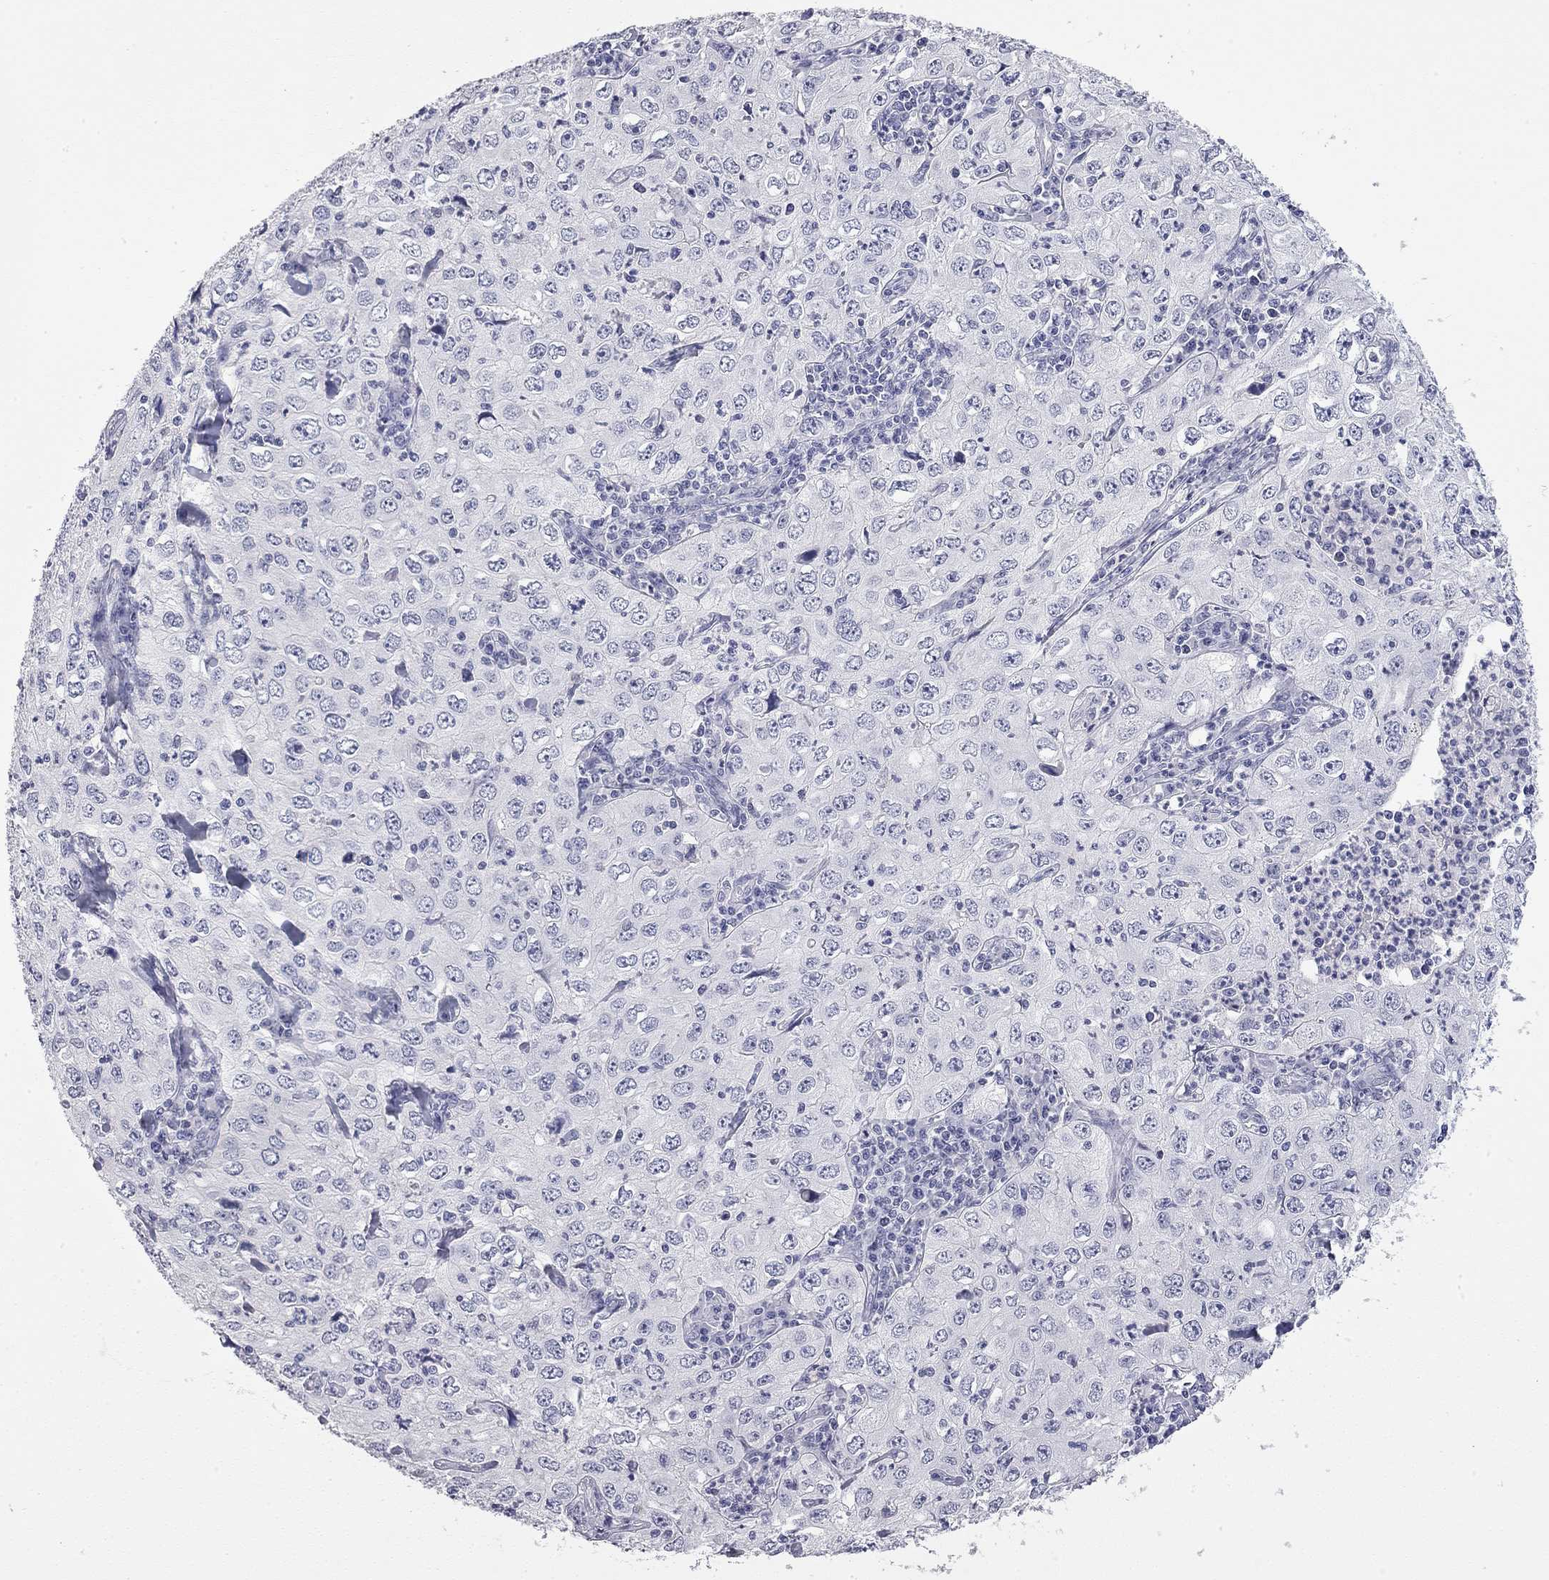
{"staining": {"intensity": "negative", "quantity": "none", "location": "none"}, "tissue": "cervical cancer", "cell_type": "Tumor cells", "image_type": "cancer", "snomed": [{"axis": "morphology", "description": "Squamous cell carcinoma, NOS"}, {"axis": "topography", "description": "Cervix"}], "caption": "This is a image of immunohistochemistry staining of cervical cancer (squamous cell carcinoma), which shows no staining in tumor cells.", "gene": "AK8", "patient": {"sex": "female", "age": 24}}